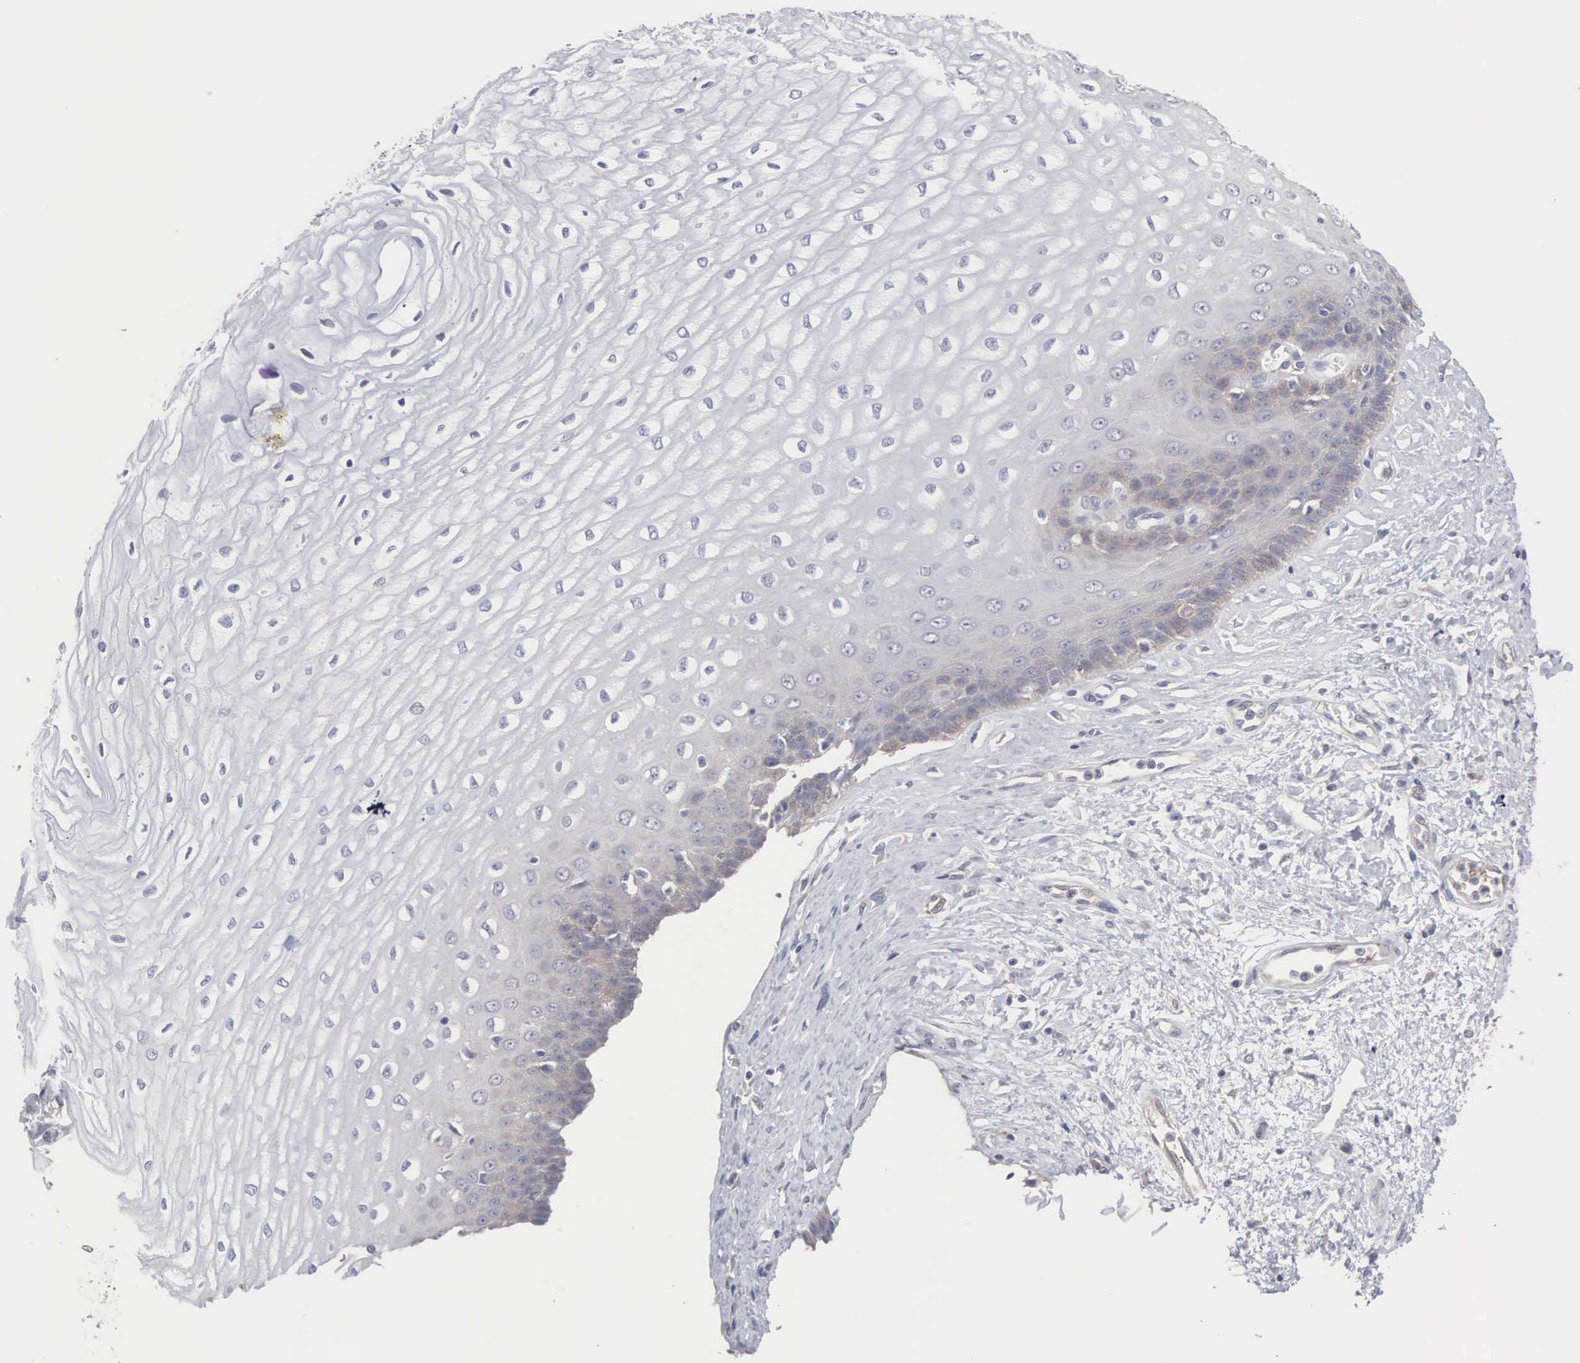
{"staining": {"intensity": "weak", "quantity": "25%-75%", "location": "cytoplasmic/membranous"}, "tissue": "esophagus", "cell_type": "Squamous epithelial cells", "image_type": "normal", "snomed": [{"axis": "morphology", "description": "Normal tissue, NOS"}, {"axis": "topography", "description": "Esophagus"}], "caption": "Immunohistochemical staining of benign esophagus demonstrates low levels of weak cytoplasmic/membranous staining in approximately 25%-75% of squamous epithelial cells.", "gene": "INF2", "patient": {"sex": "male", "age": 65}}